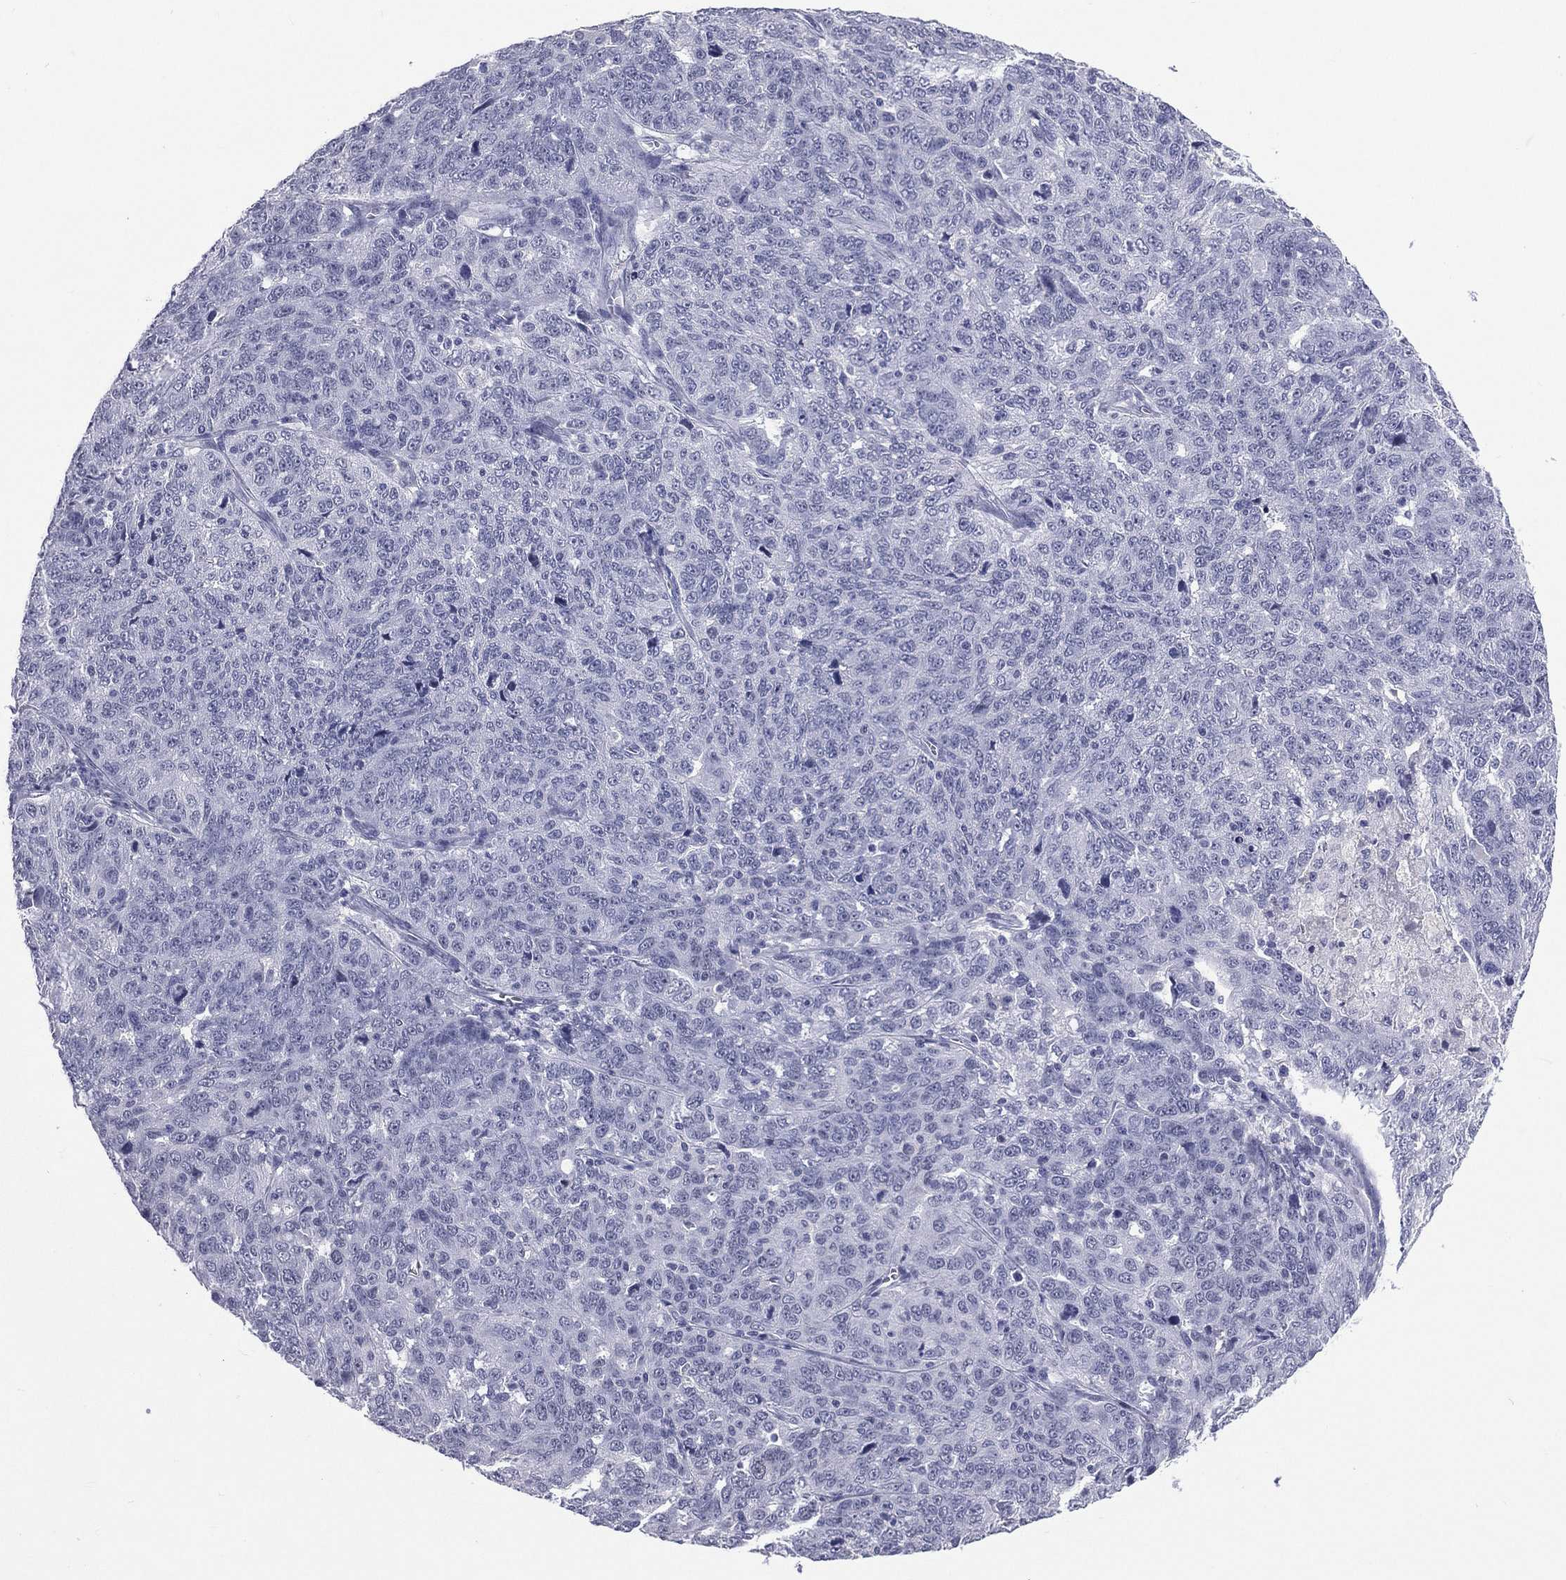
{"staining": {"intensity": "negative", "quantity": "none", "location": "none"}, "tissue": "ovarian cancer", "cell_type": "Tumor cells", "image_type": "cancer", "snomed": [{"axis": "morphology", "description": "Cystadenocarcinoma, serous, NOS"}, {"axis": "topography", "description": "Ovary"}], "caption": "This is a histopathology image of immunohistochemistry staining of ovarian serous cystadenocarcinoma, which shows no positivity in tumor cells.", "gene": "SSX1", "patient": {"sex": "female", "age": 71}}